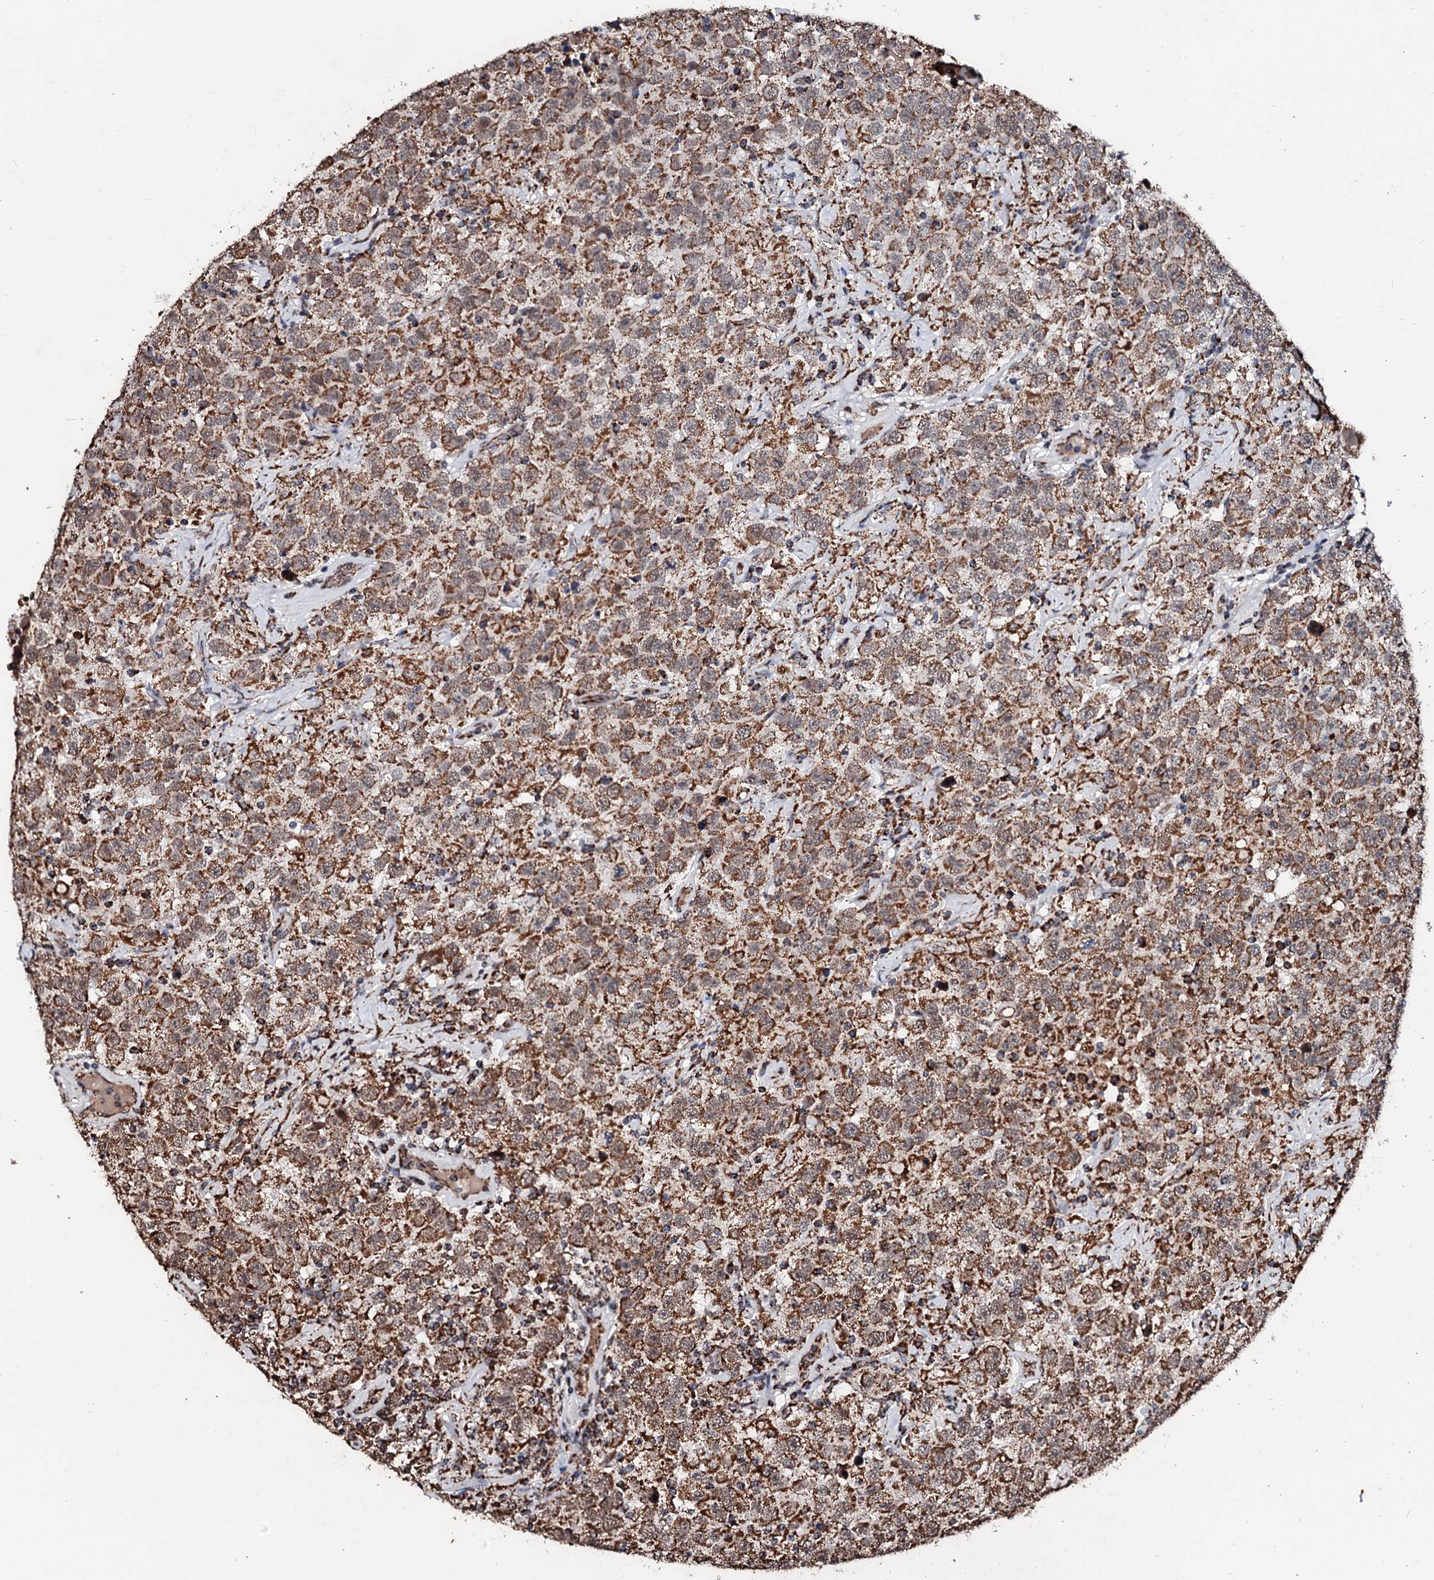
{"staining": {"intensity": "moderate", "quantity": ">75%", "location": "cytoplasmic/membranous"}, "tissue": "testis cancer", "cell_type": "Tumor cells", "image_type": "cancer", "snomed": [{"axis": "morphology", "description": "Seminoma, NOS"}, {"axis": "topography", "description": "Testis"}], "caption": "Protein staining demonstrates moderate cytoplasmic/membranous expression in approximately >75% of tumor cells in testis seminoma.", "gene": "SECISBP2L", "patient": {"sex": "male", "age": 41}}